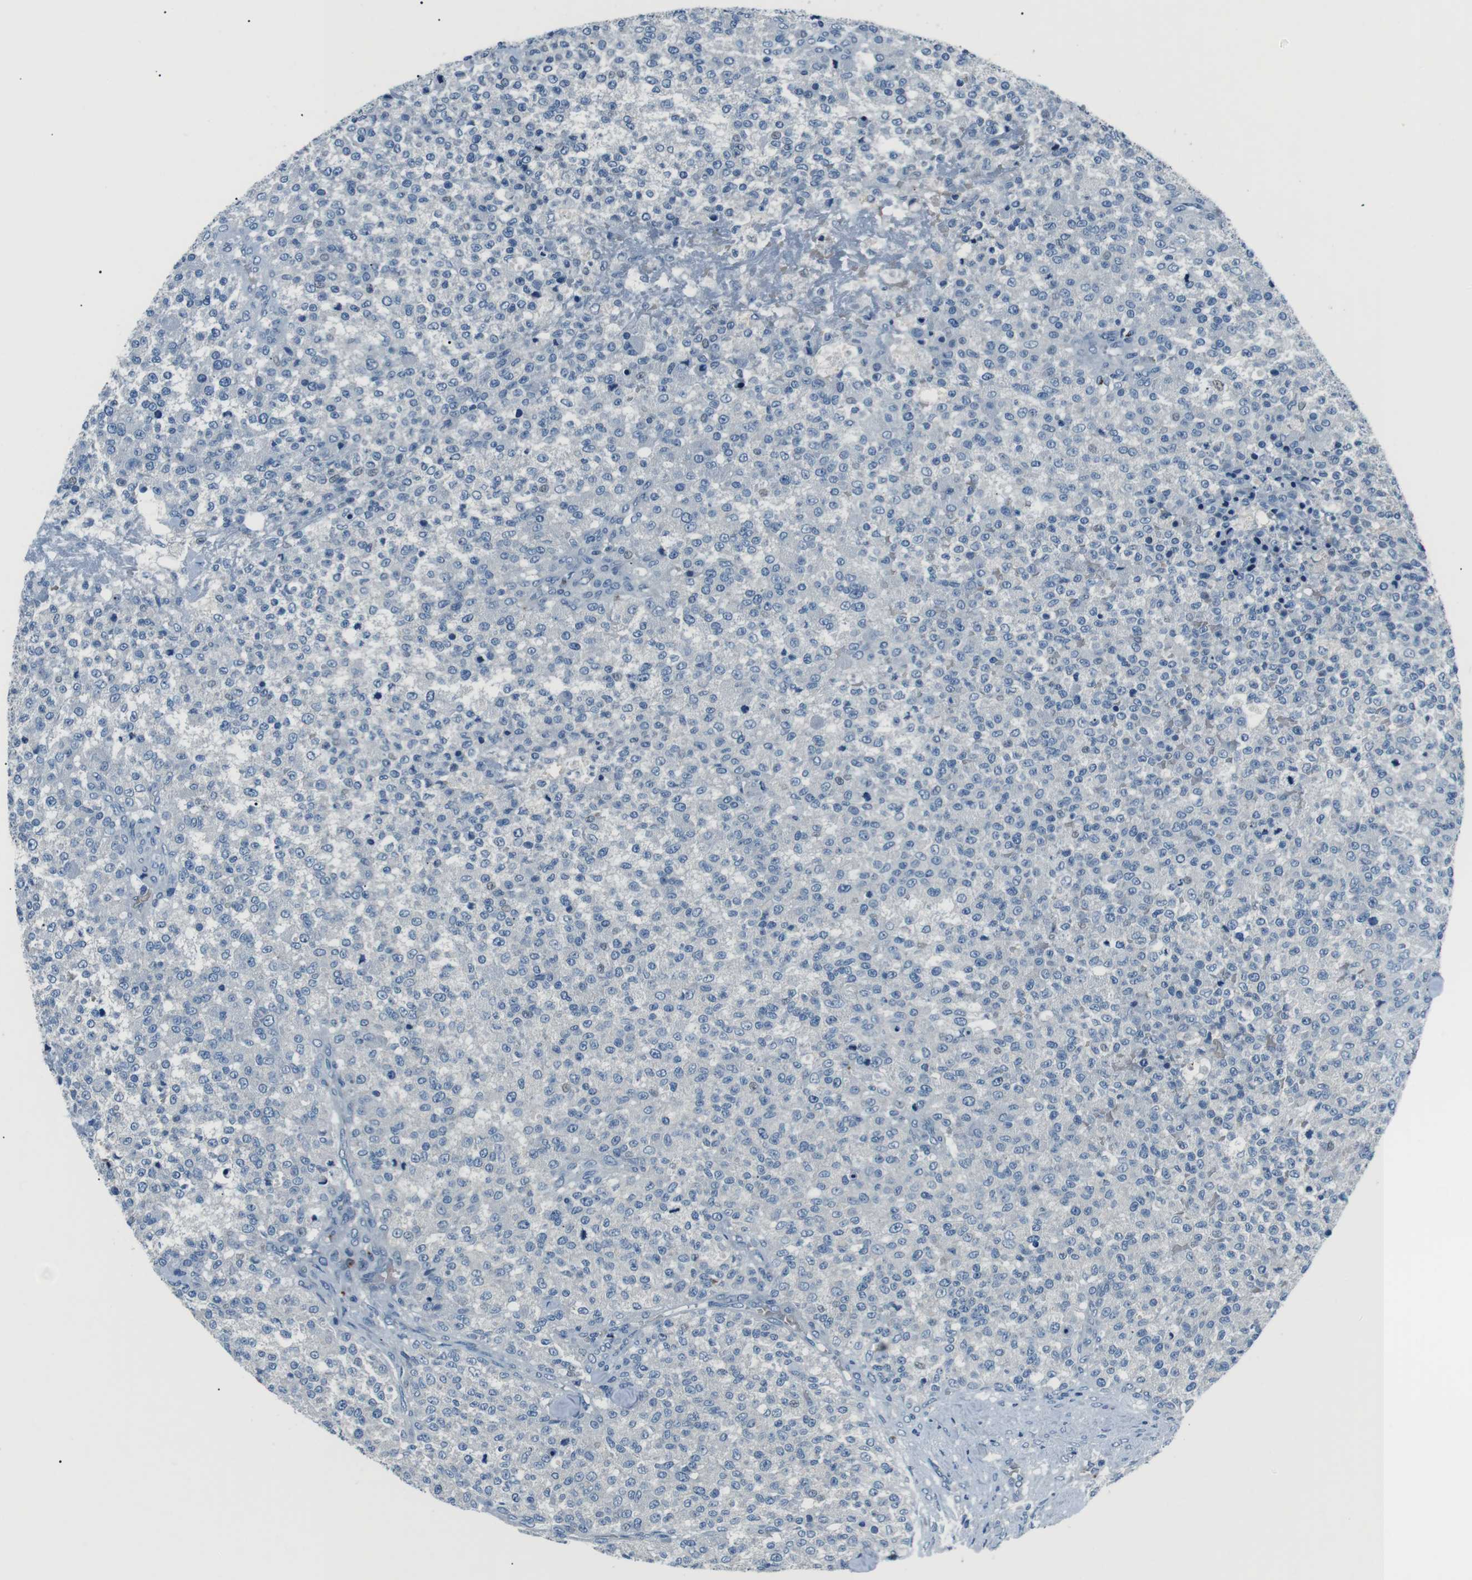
{"staining": {"intensity": "negative", "quantity": "none", "location": "none"}, "tissue": "testis cancer", "cell_type": "Tumor cells", "image_type": "cancer", "snomed": [{"axis": "morphology", "description": "Seminoma, NOS"}, {"axis": "topography", "description": "Testis"}], "caption": "The photomicrograph exhibits no staining of tumor cells in testis cancer.", "gene": "ST6GAL1", "patient": {"sex": "male", "age": 59}}